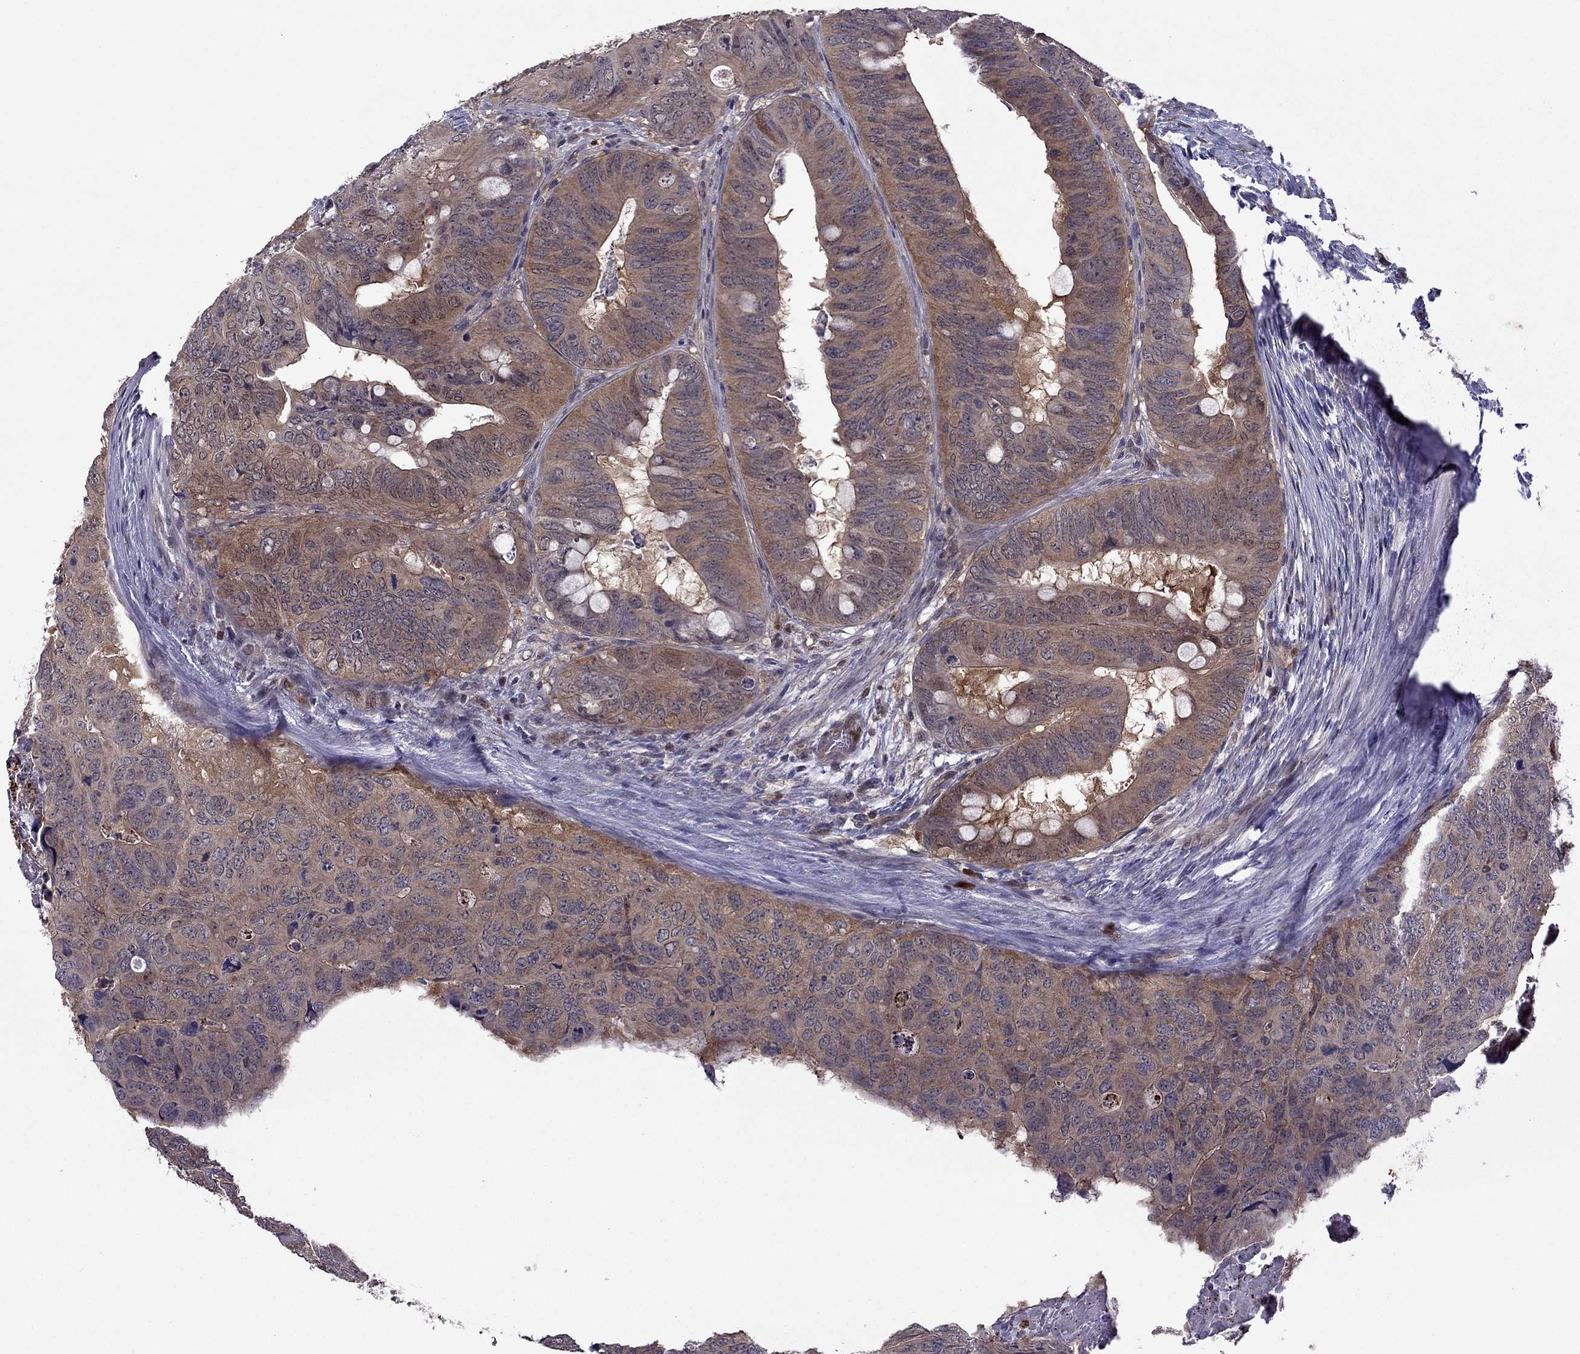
{"staining": {"intensity": "moderate", "quantity": "<25%", "location": "cytoplasmic/membranous"}, "tissue": "colorectal cancer", "cell_type": "Tumor cells", "image_type": "cancer", "snomed": [{"axis": "morphology", "description": "Adenocarcinoma, NOS"}, {"axis": "topography", "description": "Colon"}], "caption": "Immunohistochemistry (DAB (3,3'-diaminobenzidine)) staining of human colorectal cancer (adenocarcinoma) exhibits moderate cytoplasmic/membranous protein positivity in approximately <25% of tumor cells.", "gene": "CDK5", "patient": {"sex": "male", "age": 79}}